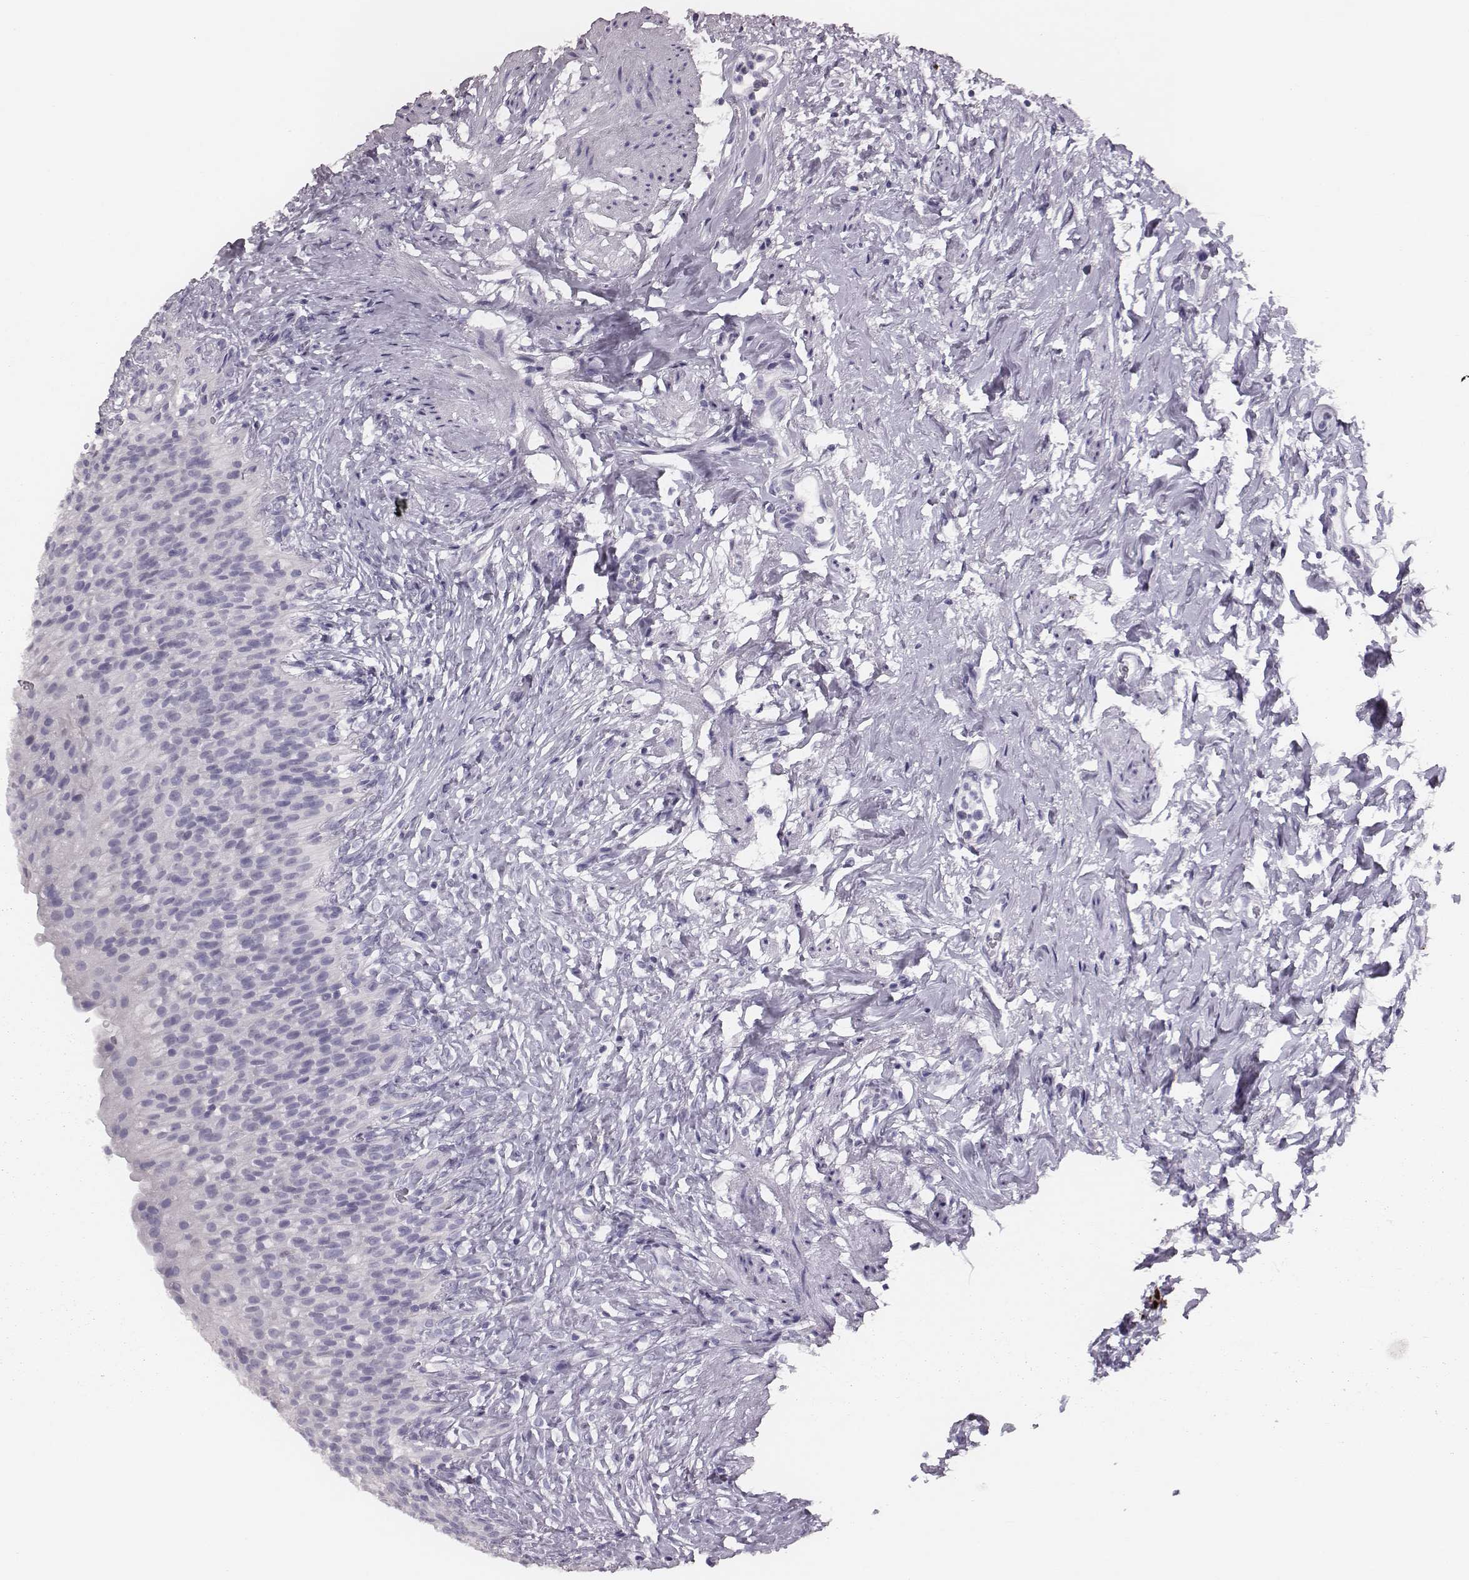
{"staining": {"intensity": "negative", "quantity": "none", "location": "none"}, "tissue": "urinary bladder", "cell_type": "Urothelial cells", "image_type": "normal", "snomed": [{"axis": "morphology", "description": "Normal tissue, NOS"}, {"axis": "topography", "description": "Urinary bladder"}], "caption": "High magnification brightfield microscopy of normal urinary bladder stained with DAB (3,3'-diaminobenzidine) (brown) and counterstained with hematoxylin (blue): urothelial cells show no significant staining. (IHC, brightfield microscopy, high magnification).", "gene": "H1", "patient": {"sex": "male", "age": 76}}